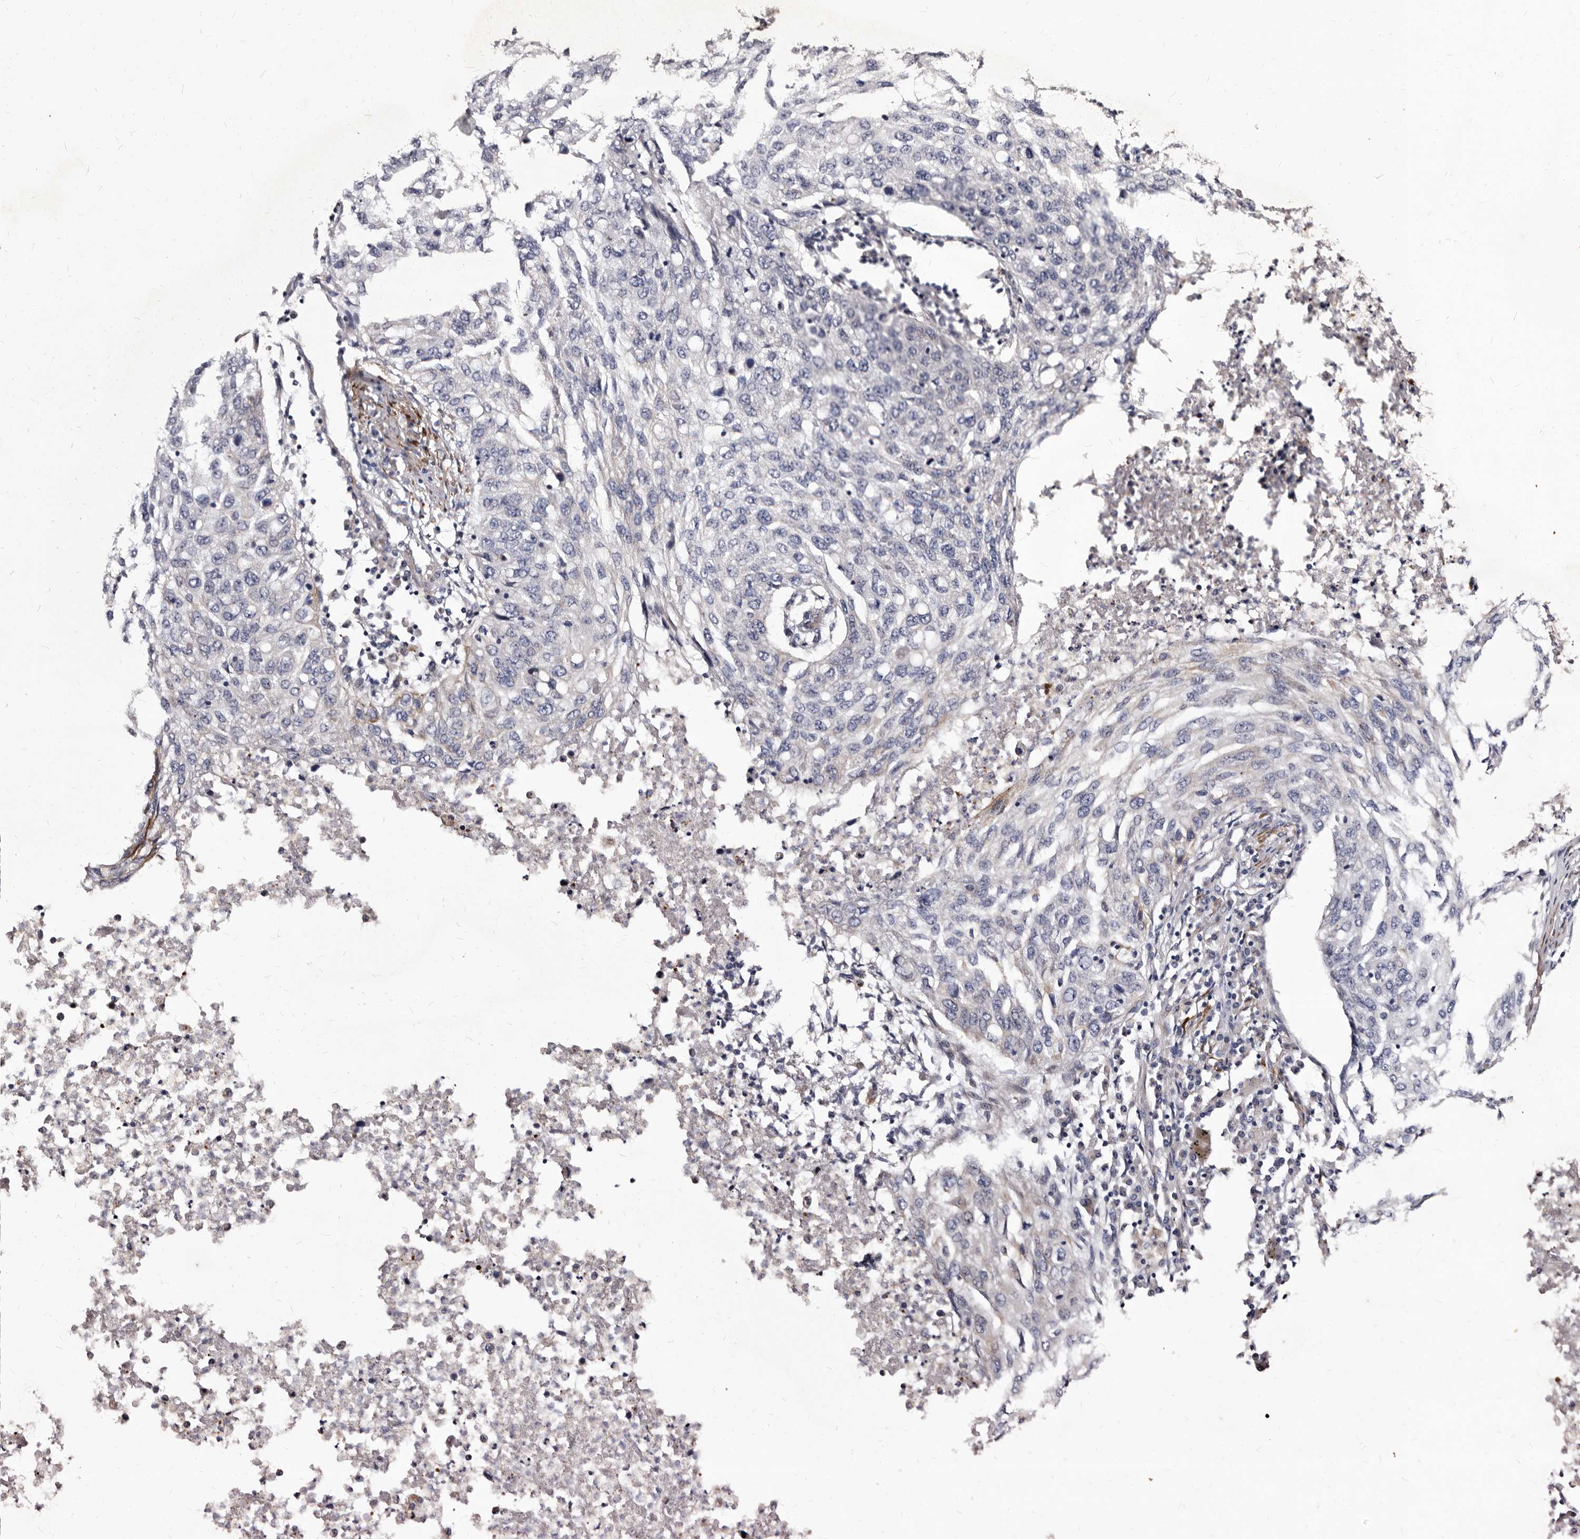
{"staining": {"intensity": "negative", "quantity": "none", "location": "none"}, "tissue": "lung cancer", "cell_type": "Tumor cells", "image_type": "cancer", "snomed": [{"axis": "morphology", "description": "Squamous cell carcinoma, NOS"}, {"axis": "topography", "description": "Lung"}], "caption": "Human lung cancer (squamous cell carcinoma) stained for a protein using IHC reveals no staining in tumor cells.", "gene": "AUNIP", "patient": {"sex": "female", "age": 63}}